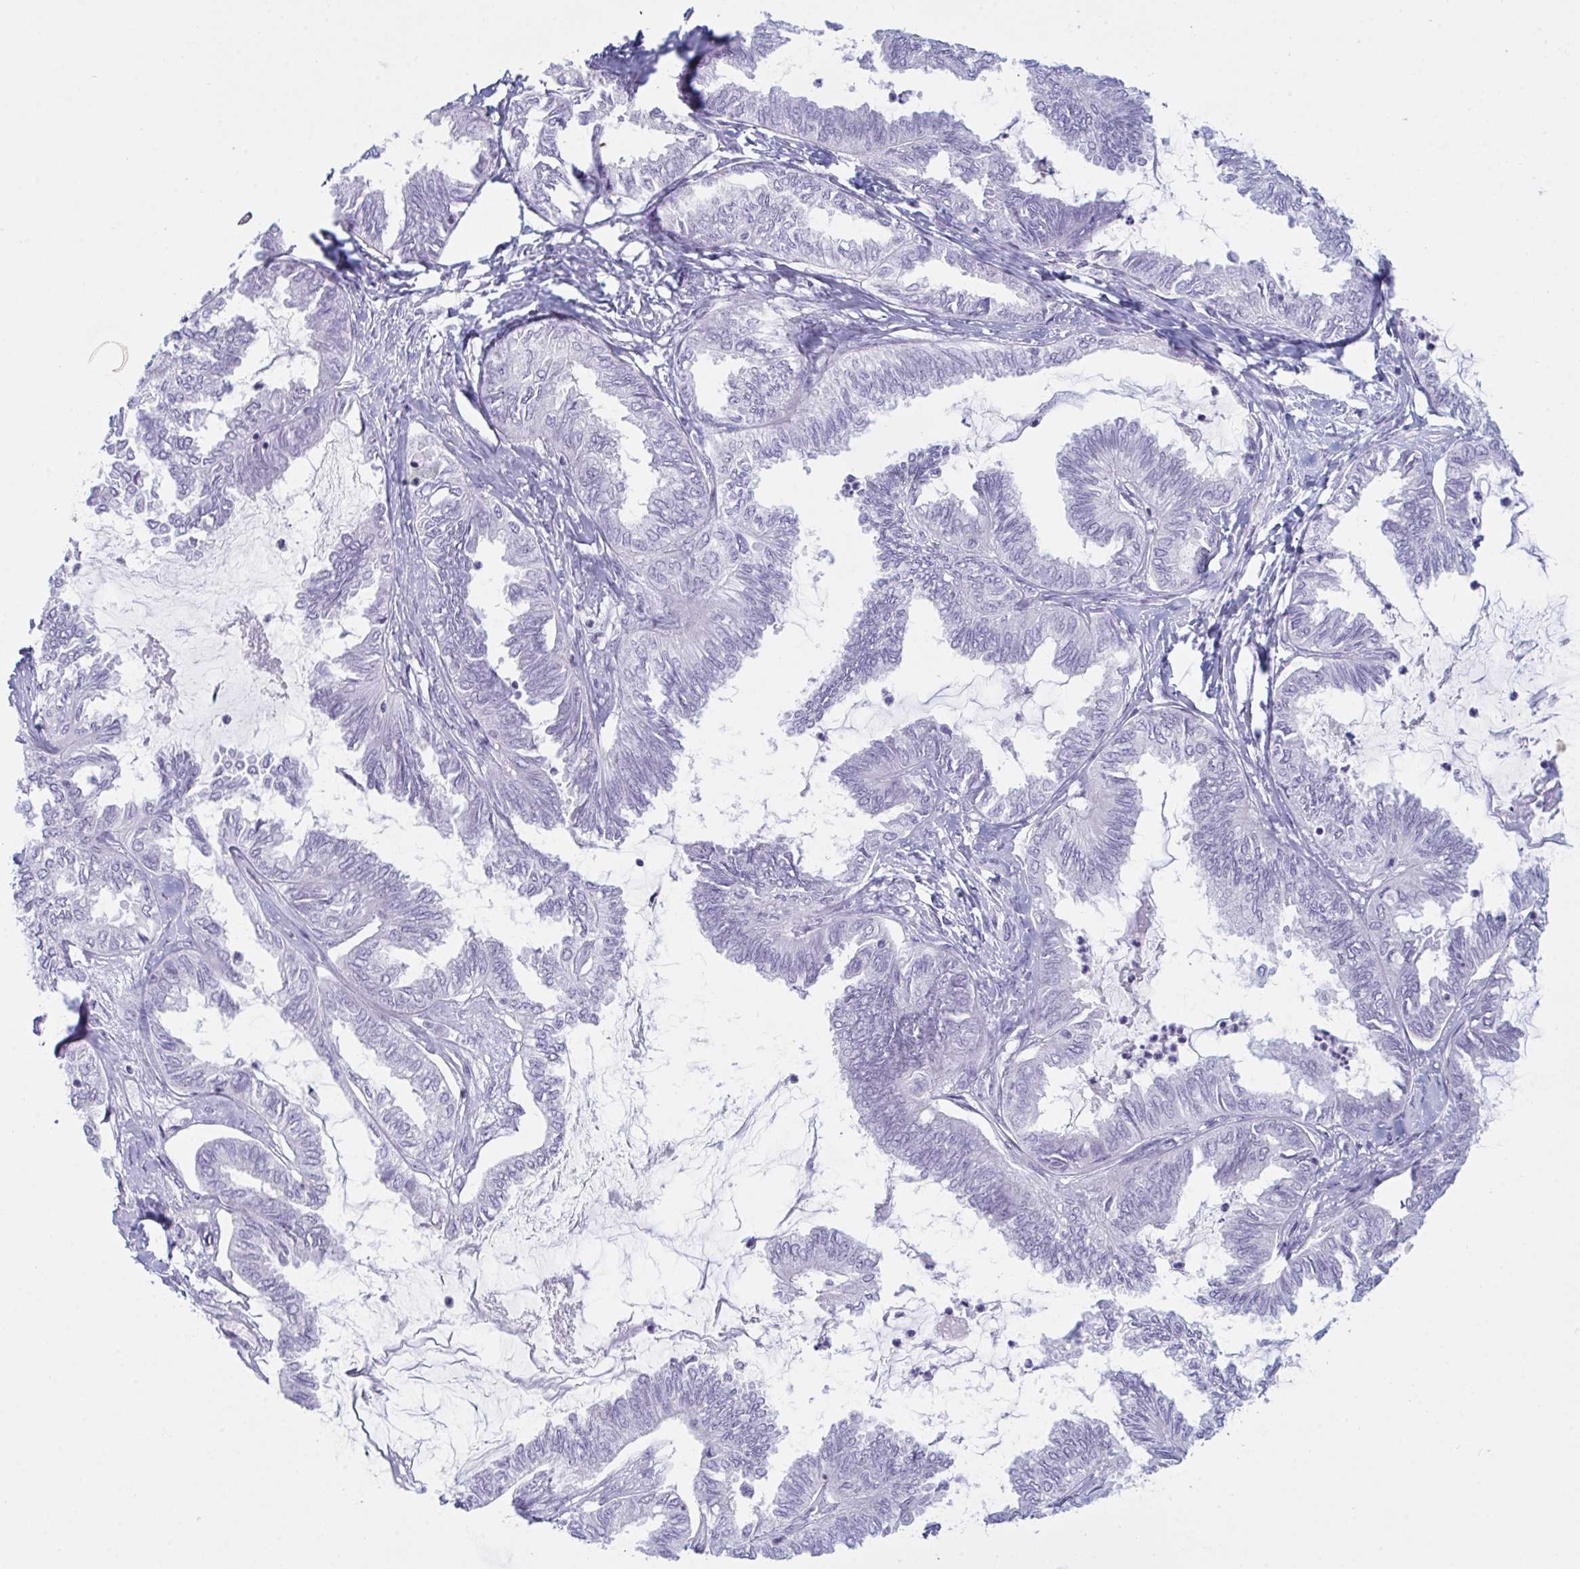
{"staining": {"intensity": "negative", "quantity": "none", "location": "none"}, "tissue": "ovarian cancer", "cell_type": "Tumor cells", "image_type": "cancer", "snomed": [{"axis": "morphology", "description": "Carcinoma, endometroid"}, {"axis": "topography", "description": "Ovary"}], "caption": "This micrograph is of ovarian endometroid carcinoma stained with immunohistochemistry (IHC) to label a protein in brown with the nuclei are counter-stained blue. There is no expression in tumor cells.", "gene": "NAA30", "patient": {"sex": "female", "age": 70}}